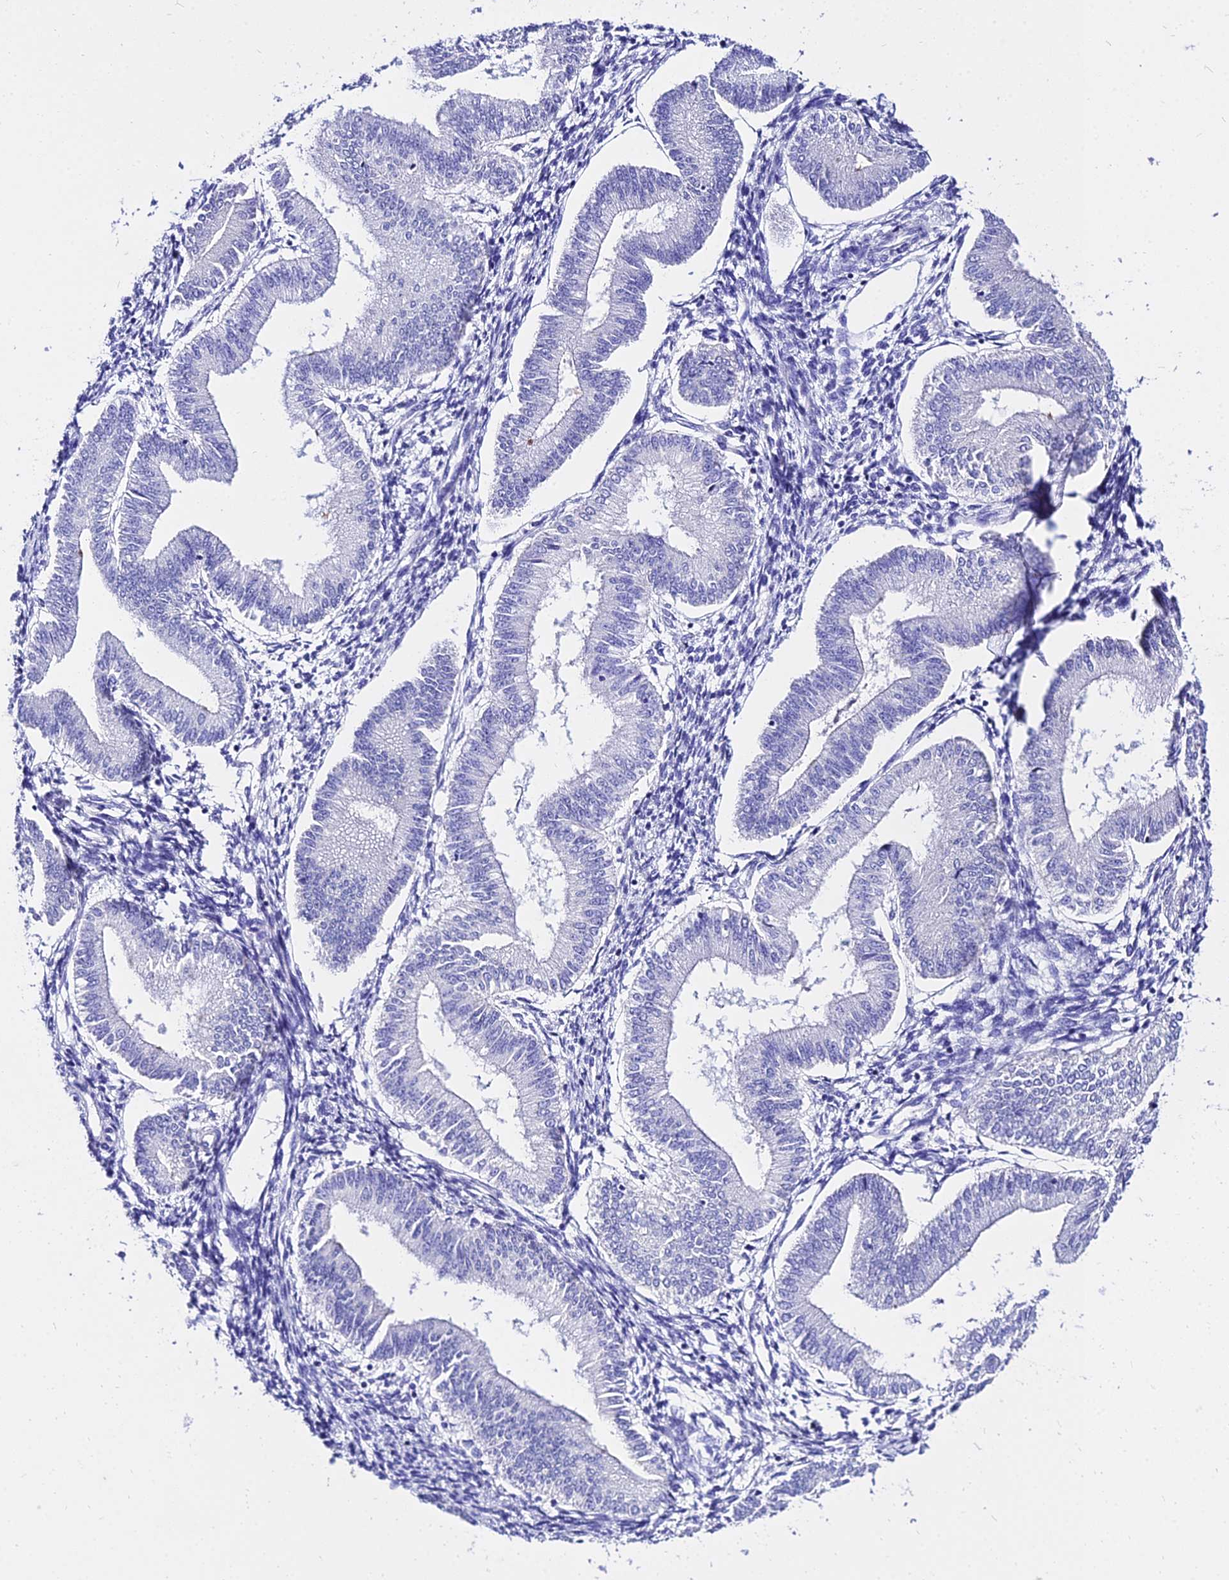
{"staining": {"intensity": "negative", "quantity": "none", "location": "none"}, "tissue": "endometrium", "cell_type": "Cells in endometrial stroma", "image_type": "normal", "snomed": [{"axis": "morphology", "description": "Normal tissue, NOS"}, {"axis": "topography", "description": "Endometrium"}], "caption": "An IHC image of unremarkable endometrium is shown. There is no staining in cells in endometrial stroma of endometrium. (Brightfield microscopy of DAB IHC at high magnification).", "gene": "TUBA1A", "patient": {"sex": "female", "age": 39}}